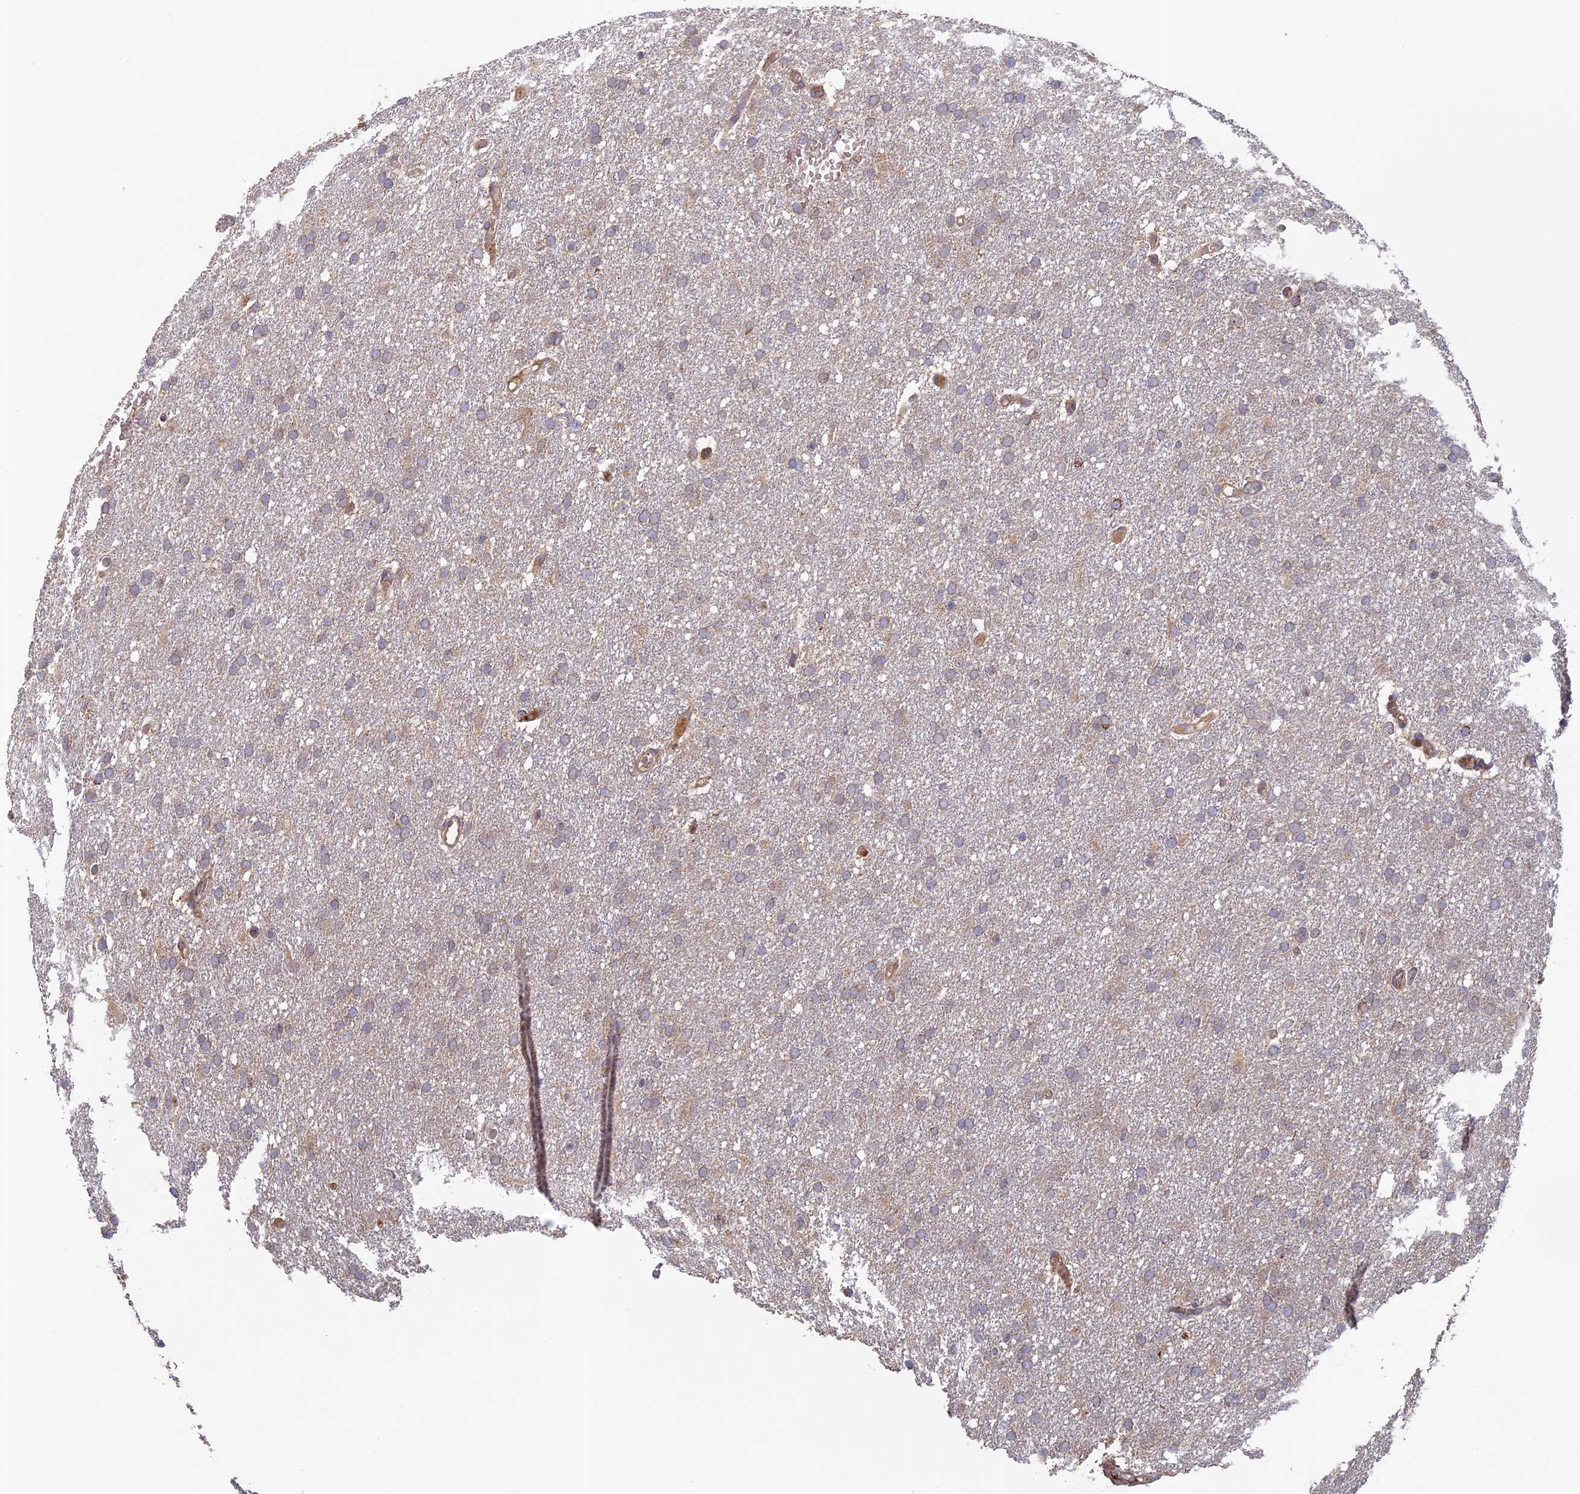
{"staining": {"intensity": "weak", "quantity": "25%-75%", "location": "cytoplasmic/membranous"}, "tissue": "glioma", "cell_type": "Tumor cells", "image_type": "cancer", "snomed": [{"axis": "morphology", "description": "Glioma, malignant, High grade"}, {"axis": "topography", "description": "Cerebral cortex"}], "caption": "Tumor cells show weak cytoplasmic/membranous positivity in about 25%-75% of cells in malignant high-grade glioma.", "gene": "RCCD1", "patient": {"sex": "female", "age": 36}}